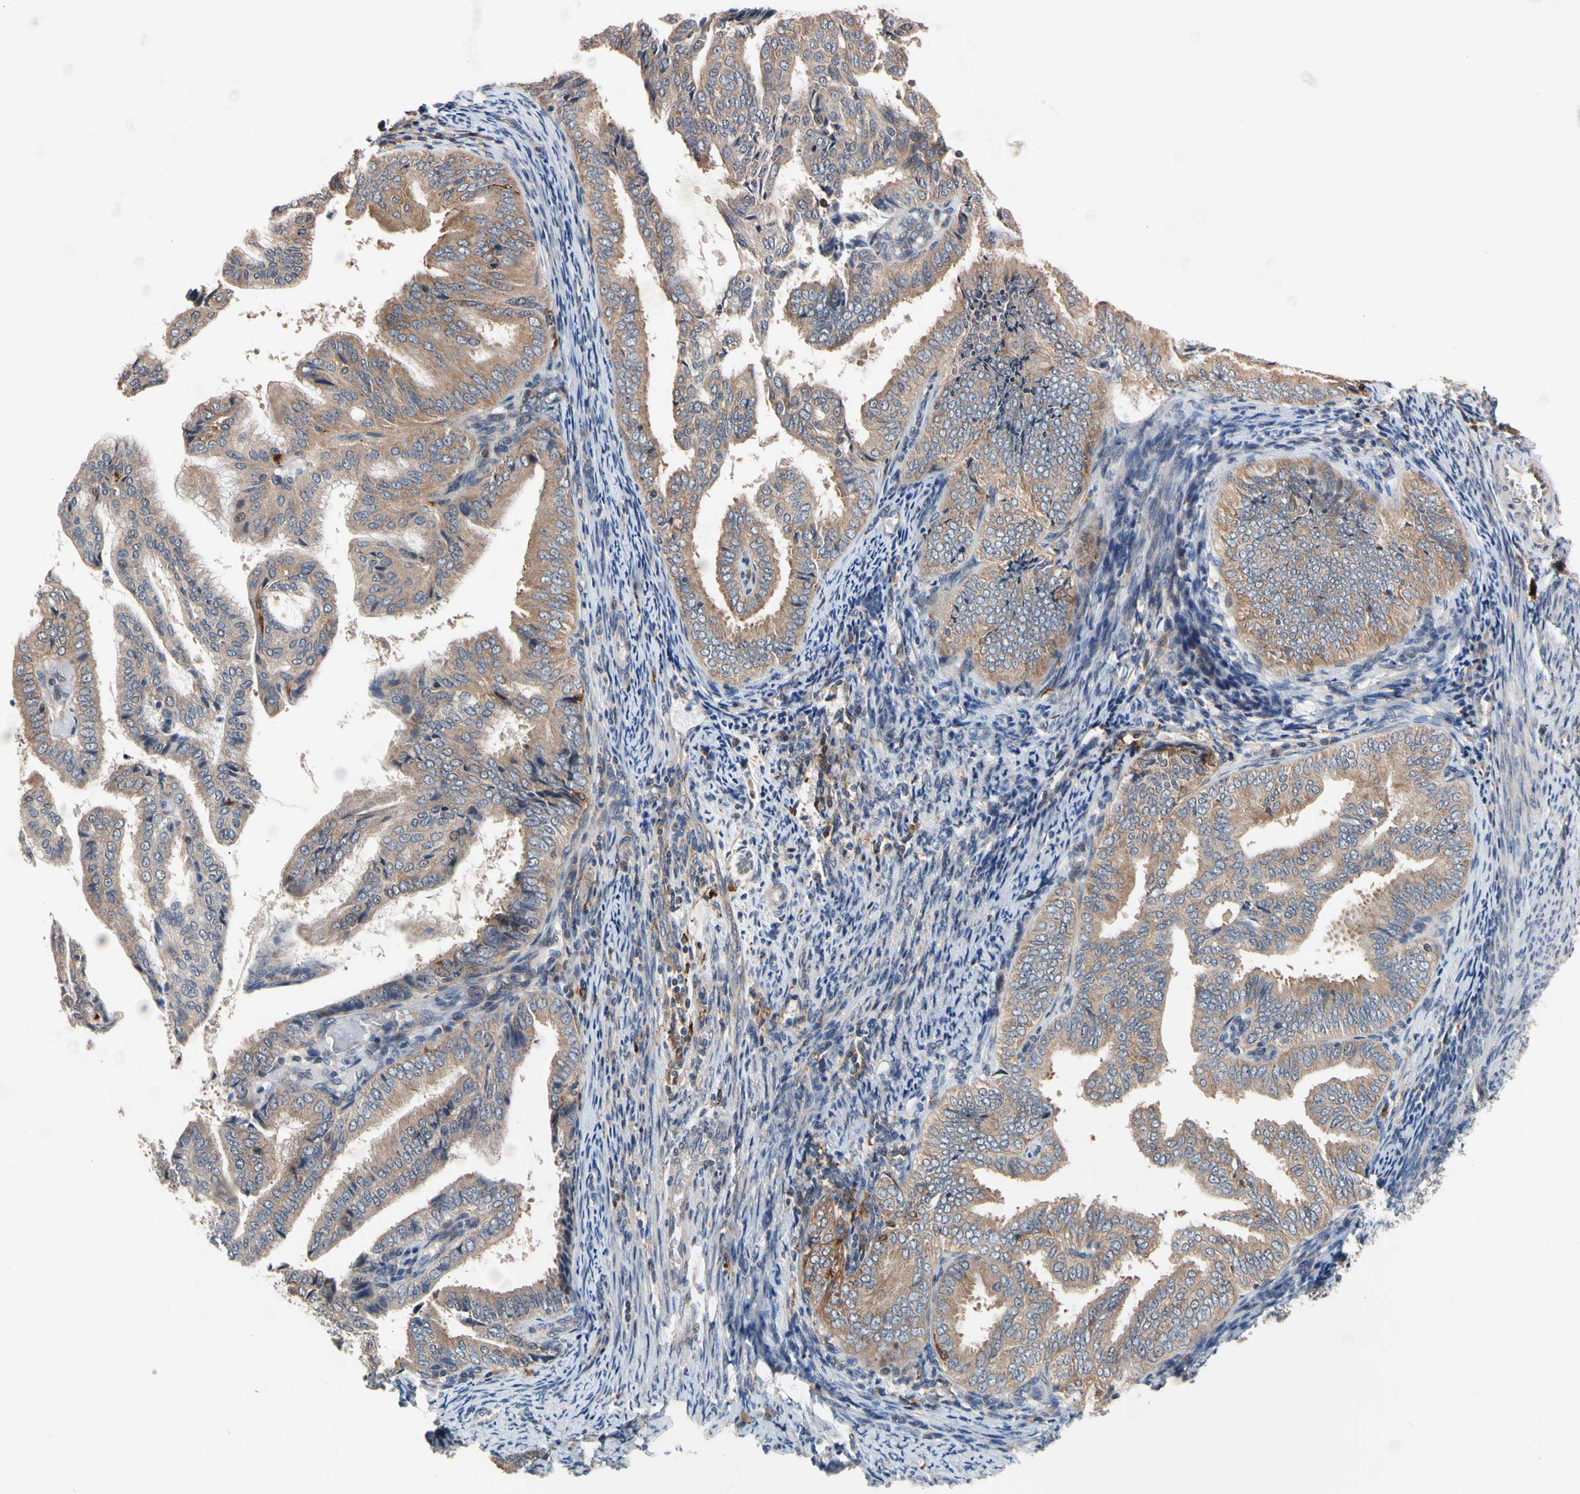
{"staining": {"intensity": "moderate", "quantity": ">75%", "location": "cytoplasmic/membranous"}, "tissue": "endometrial cancer", "cell_type": "Tumor cells", "image_type": "cancer", "snomed": [{"axis": "morphology", "description": "Adenocarcinoma, NOS"}, {"axis": "topography", "description": "Endometrium"}], "caption": "A medium amount of moderate cytoplasmic/membranous positivity is seen in approximately >75% of tumor cells in endometrial cancer (adenocarcinoma) tissue.", "gene": "ANKHD1", "patient": {"sex": "female", "age": 58}}